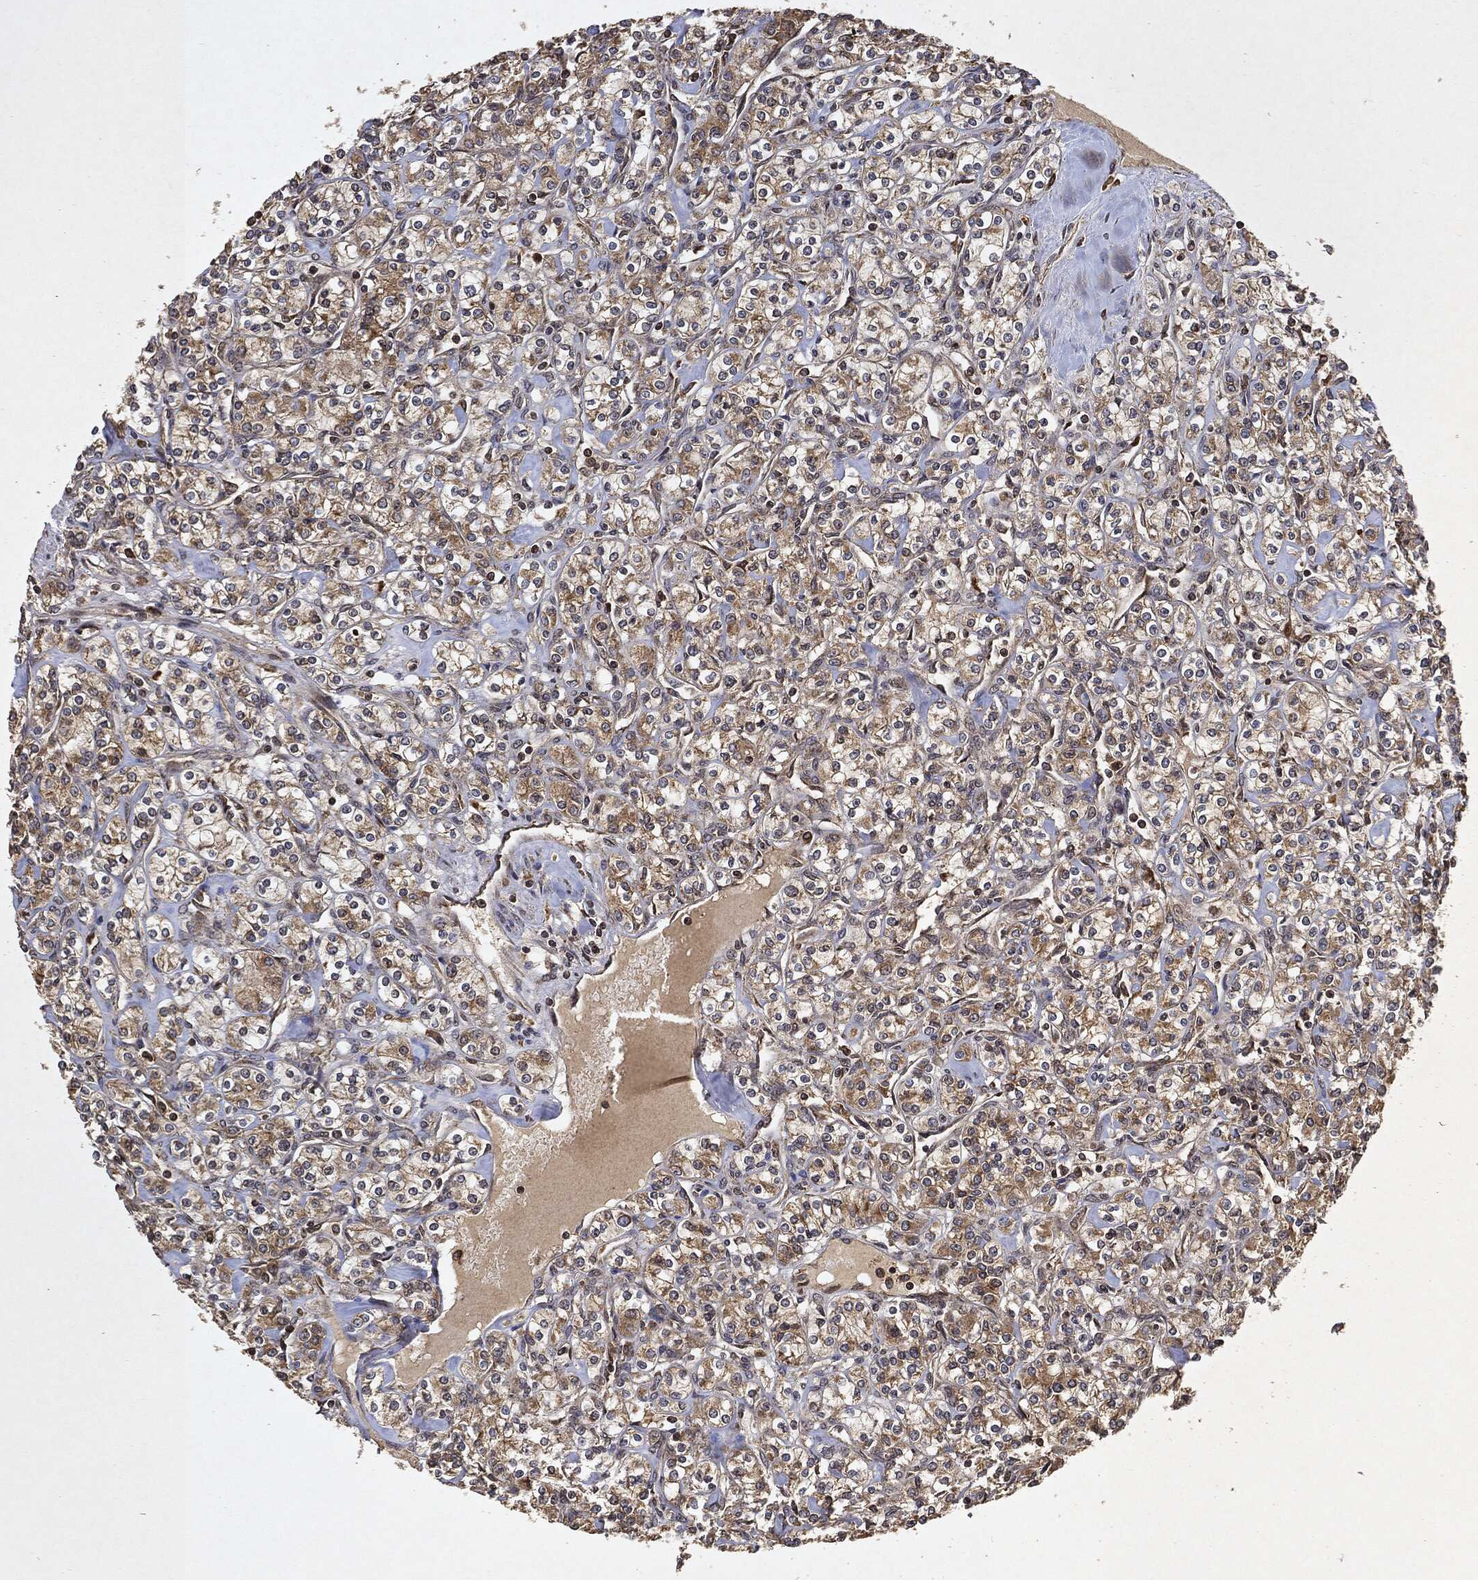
{"staining": {"intensity": "moderate", "quantity": "25%-75%", "location": "cytoplasmic/membranous"}, "tissue": "renal cancer", "cell_type": "Tumor cells", "image_type": "cancer", "snomed": [{"axis": "morphology", "description": "Adenocarcinoma, NOS"}, {"axis": "topography", "description": "Kidney"}], "caption": "Moderate cytoplasmic/membranous protein expression is identified in approximately 25%-75% of tumor cells in renal adenocarcinoma.", "gene": "ZNF226", "patient": {"sex": "male", "age": 77}}